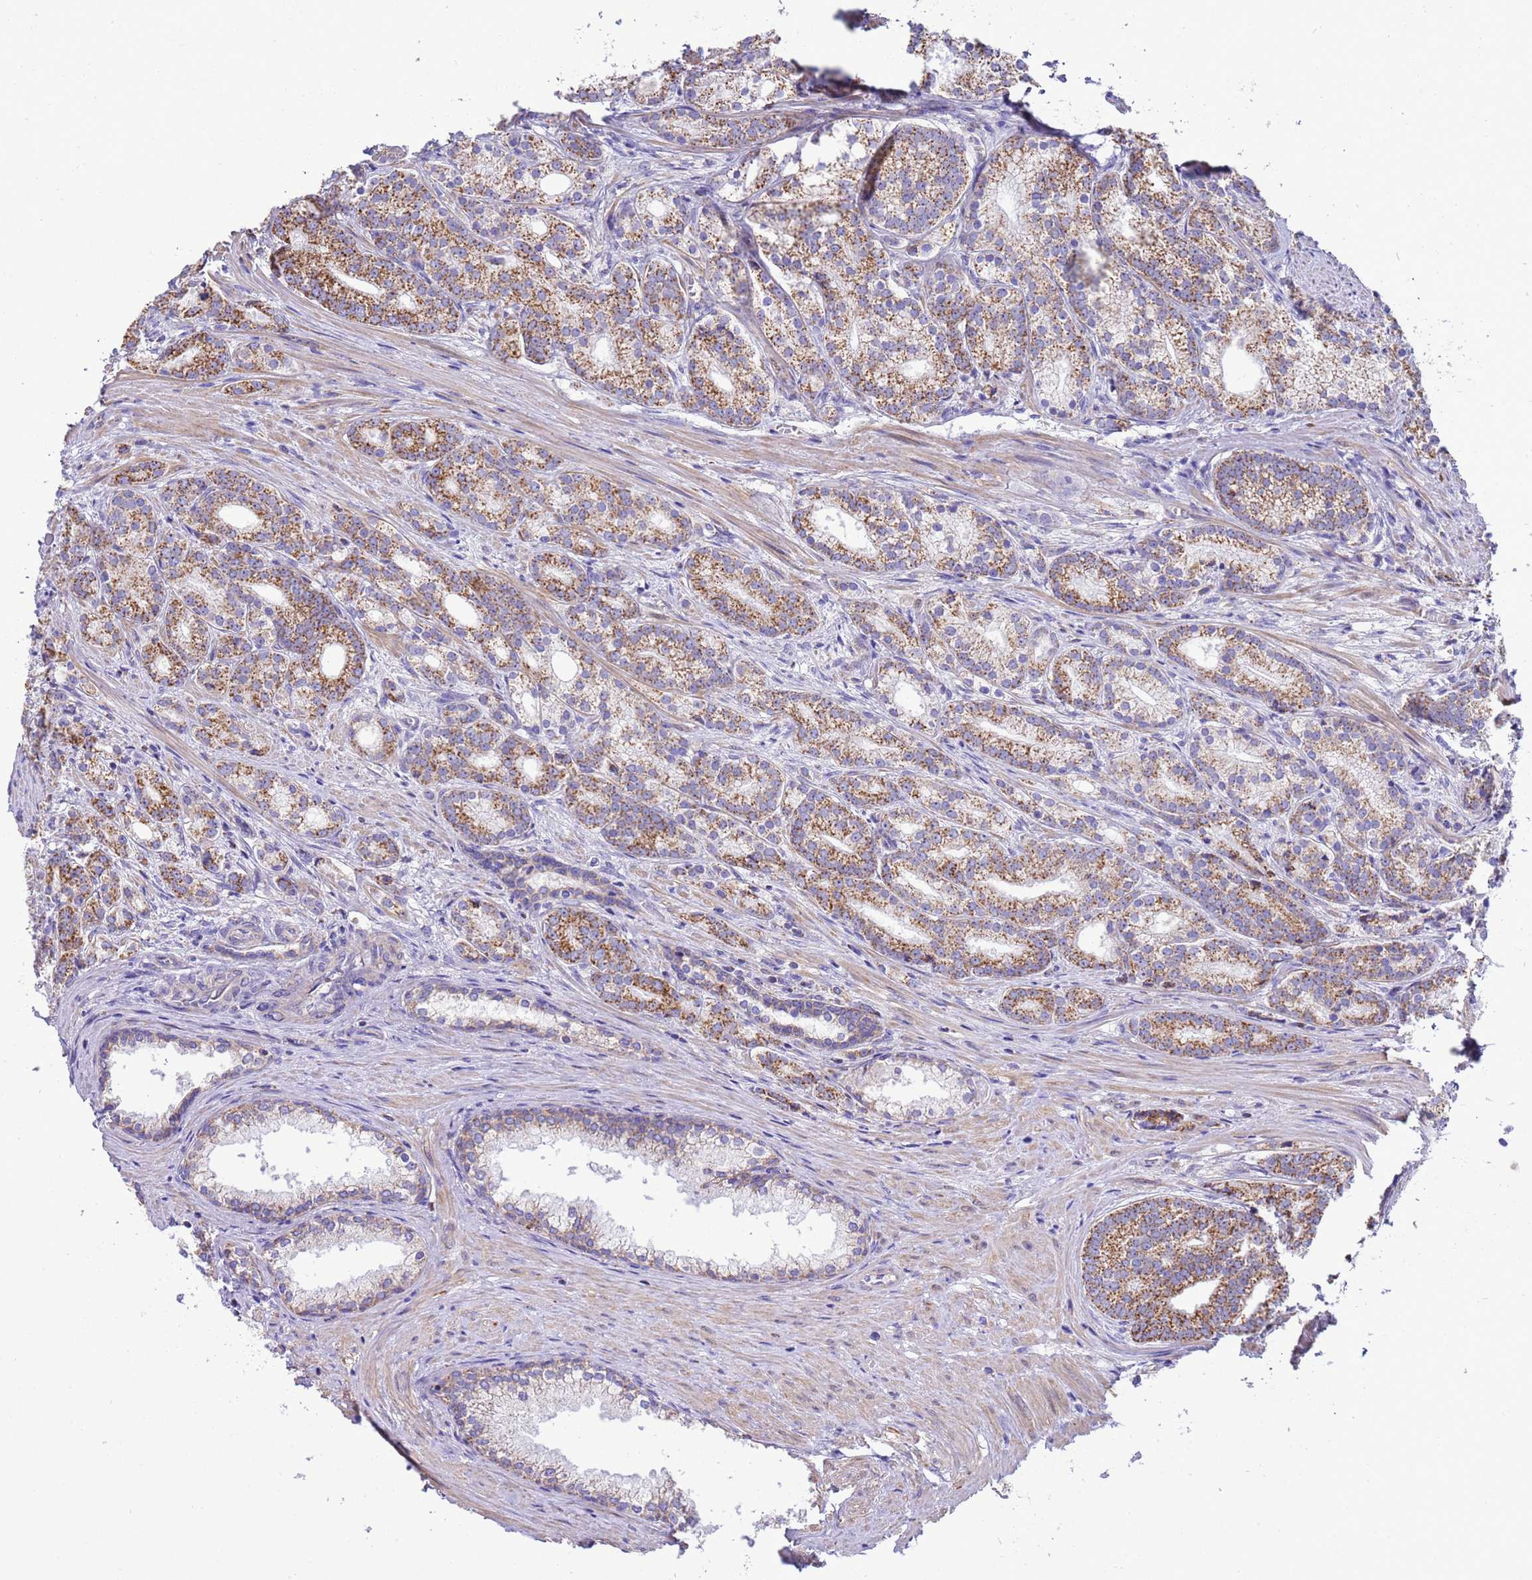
{"staining": {"intensity": "moderate", "quantity": ">75%", "location": "cytoplasmic/membranous"}, "tissue": "prostate cancer", "cell_type": "Tumor cells", "image_type": "cancer", "snomed": [{"axis": "morphology", "description": "Adenocarcinoma, Low grade"}, {"axis": "topography", "description": "Prostate"}], "caption": "A medium amount of moderate cytoplasmic/membranous staining is present in about >75% of tumor cells in prostate cancer (low-grade adenocarcinoma) tissue.", "gene": "RNF165", "patient": {"sex": "male", "age": 71}}